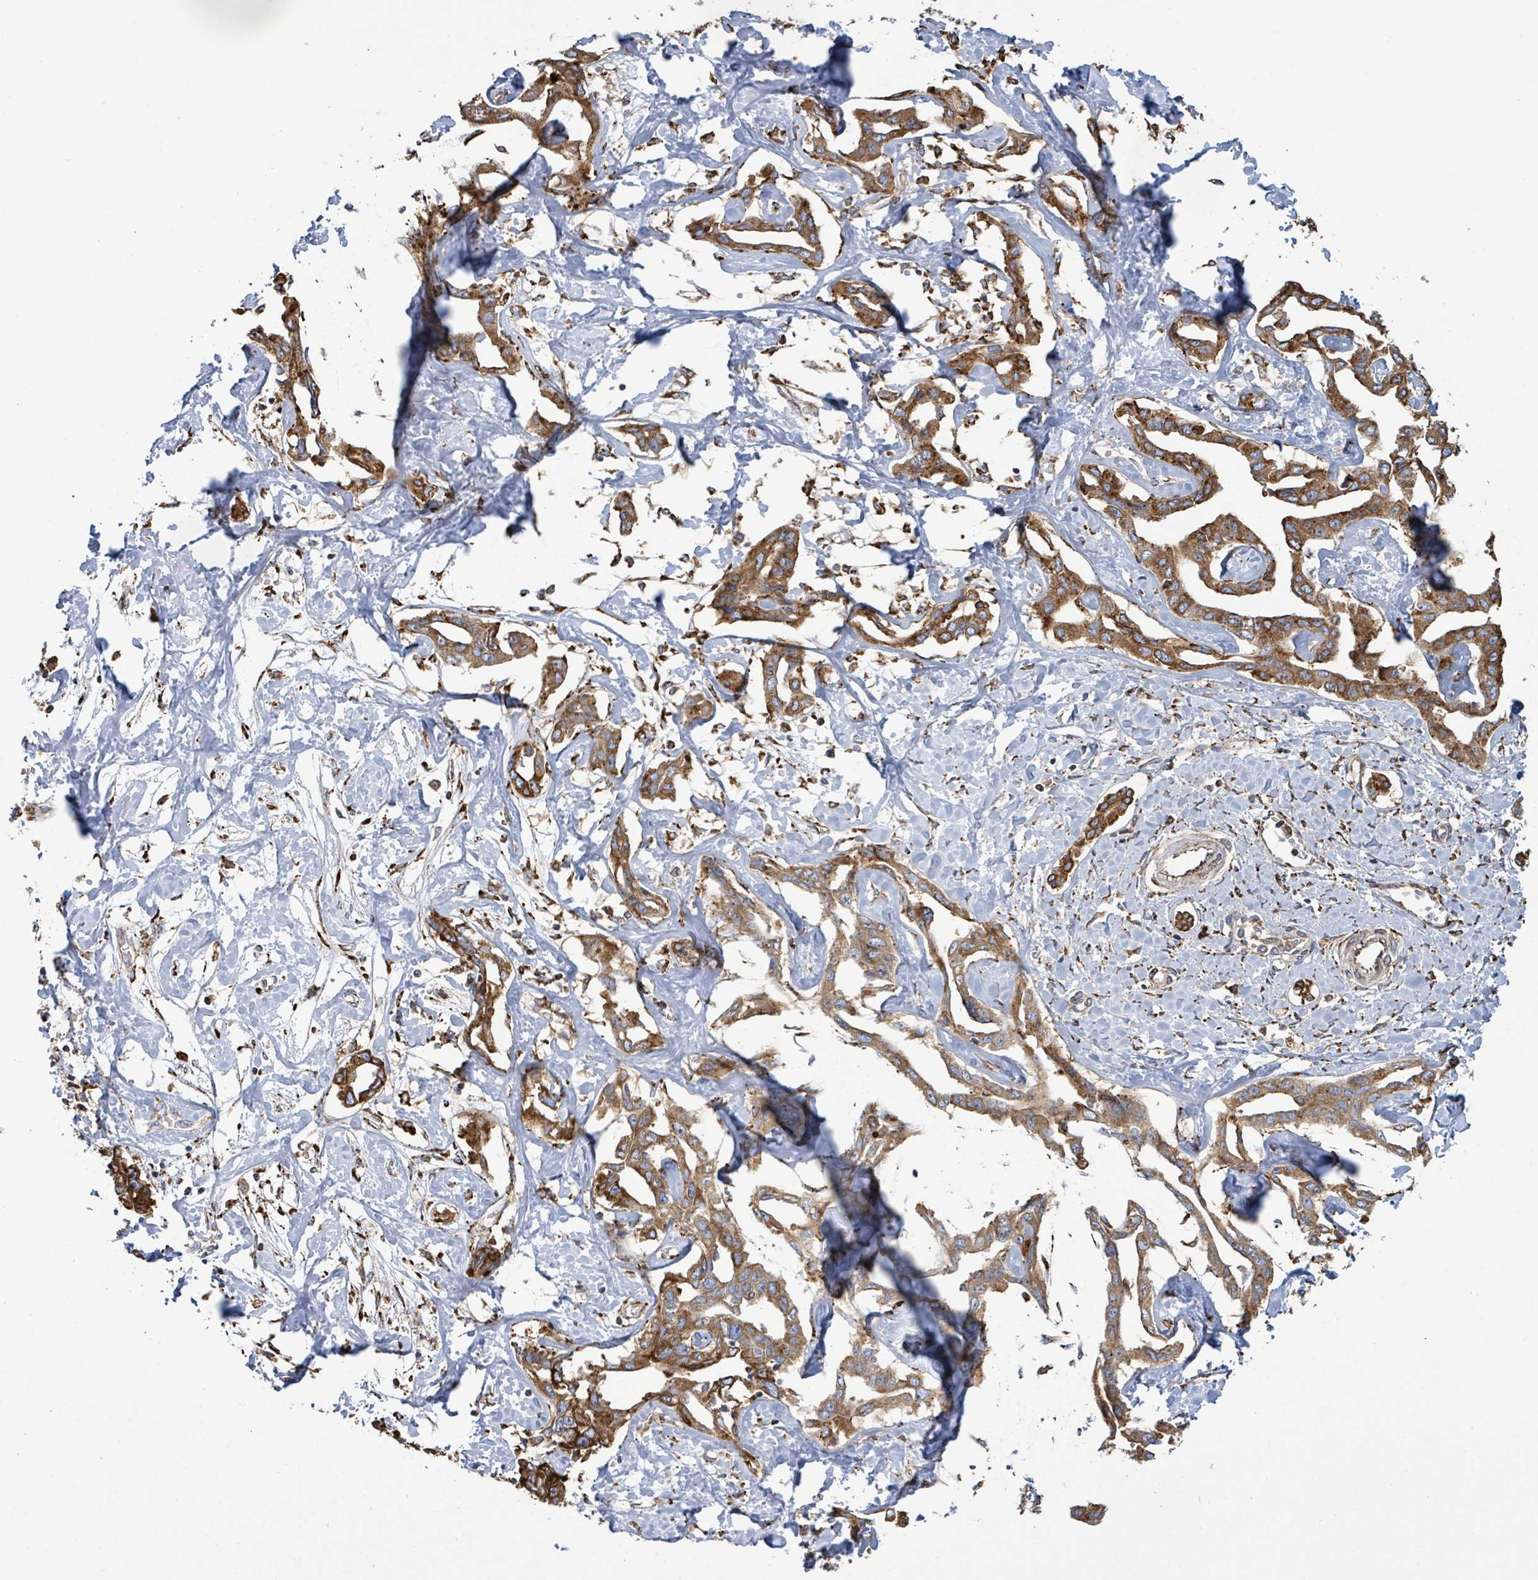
{"staining": {"intensity": "strong", "quantity": ">75%", "location": "cytoplasmic/membranous"}, "tissue": "liver cancer", "cell_type": "Tumor cells", "image_type": "cancer", "snomed": [{"axis": "morphology", "description": "Cholangiocarcinoma"}, {"axis": "topography", "description": "Liver"}], "caption": "High-magnification brightfield microscopy of cholangiocarcinoma (liver) stained with DAB (3,3'-diaminobenzidine) (brown) and counterstained with hematoxylin (blue). tumor cells exhibit strong cytoplasmic/membranous positivity is present in approximately>75% of cells.", "gene": "RFPL4A", "patient": {"sex": "male", "age": 59}}